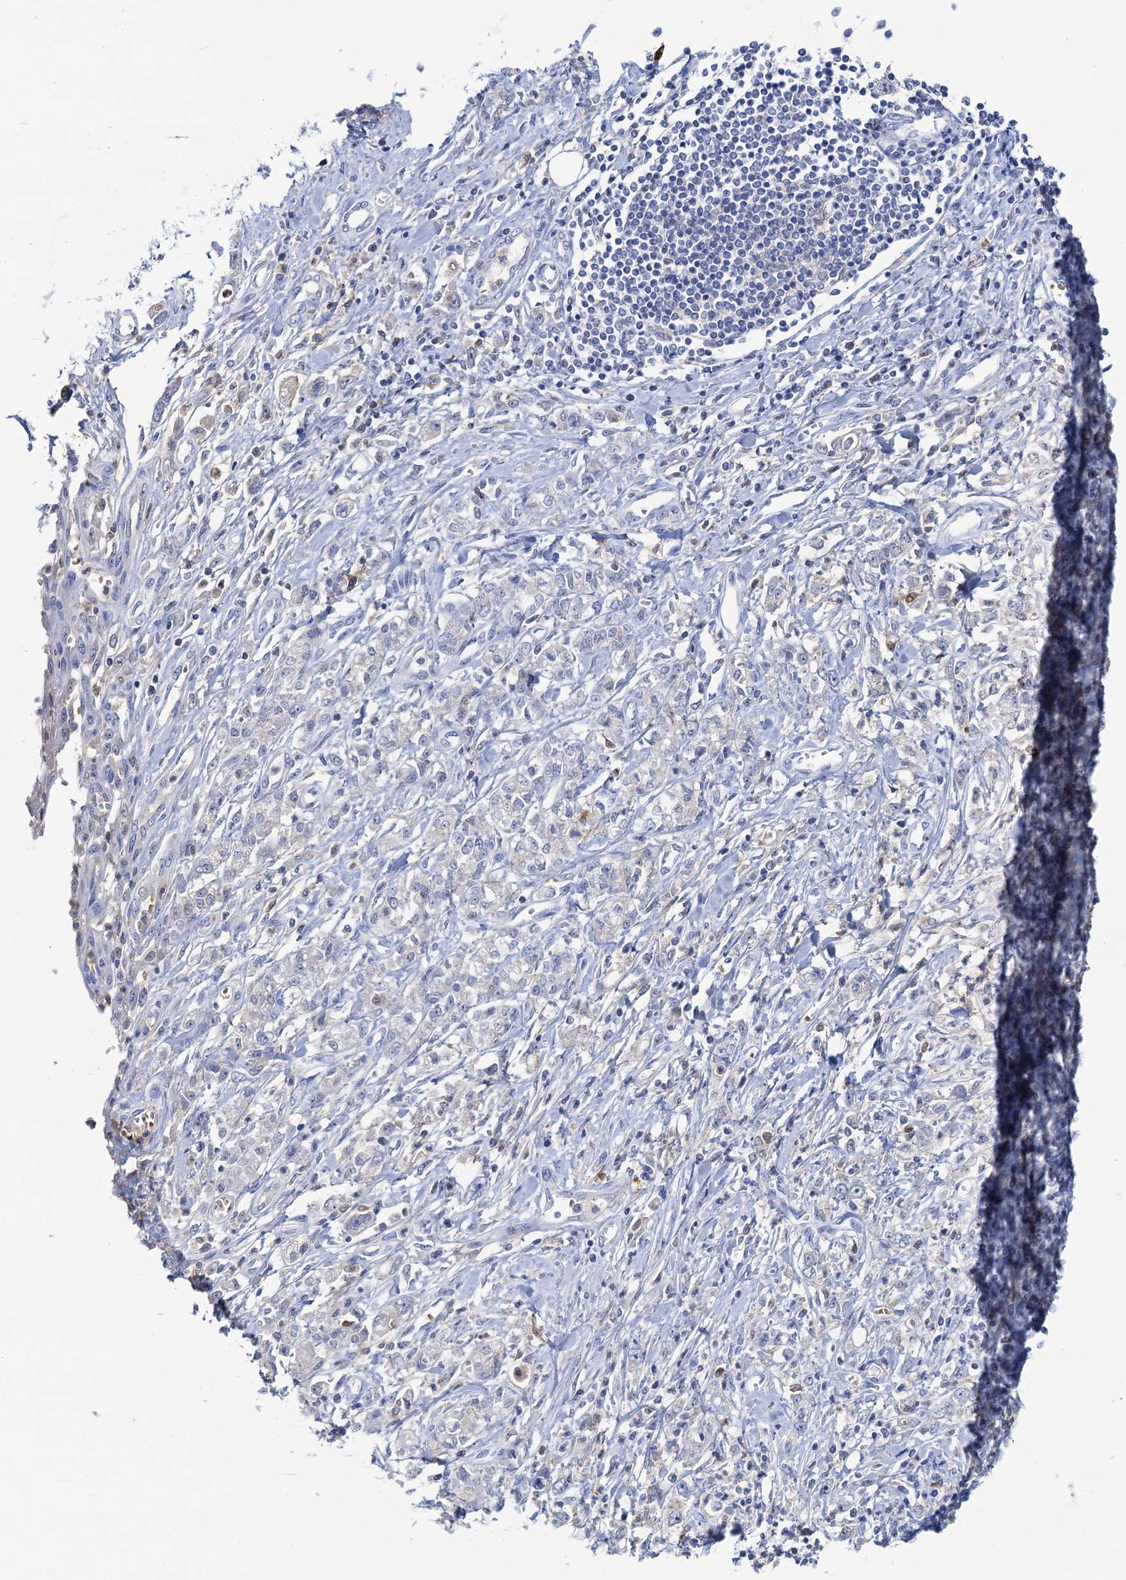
{"staining": {"intensity": "negative", "quantity": "none", "location": "none"}, "tissue": "stomach cancer", "cell_type": "Tumor cells", "image_type": "cancer", "snomed": [{"axis": "morphology", "description": "Adenocarcinoma, NOS"}, {"axis": "topography", "description": "Stomach"}], "caption": "The histopathology image demonstrates no staining of tumor cells in adenocarcinoma (stomach).", "gene": "FAH", "patient": {"sex": "female", "age": 76}}